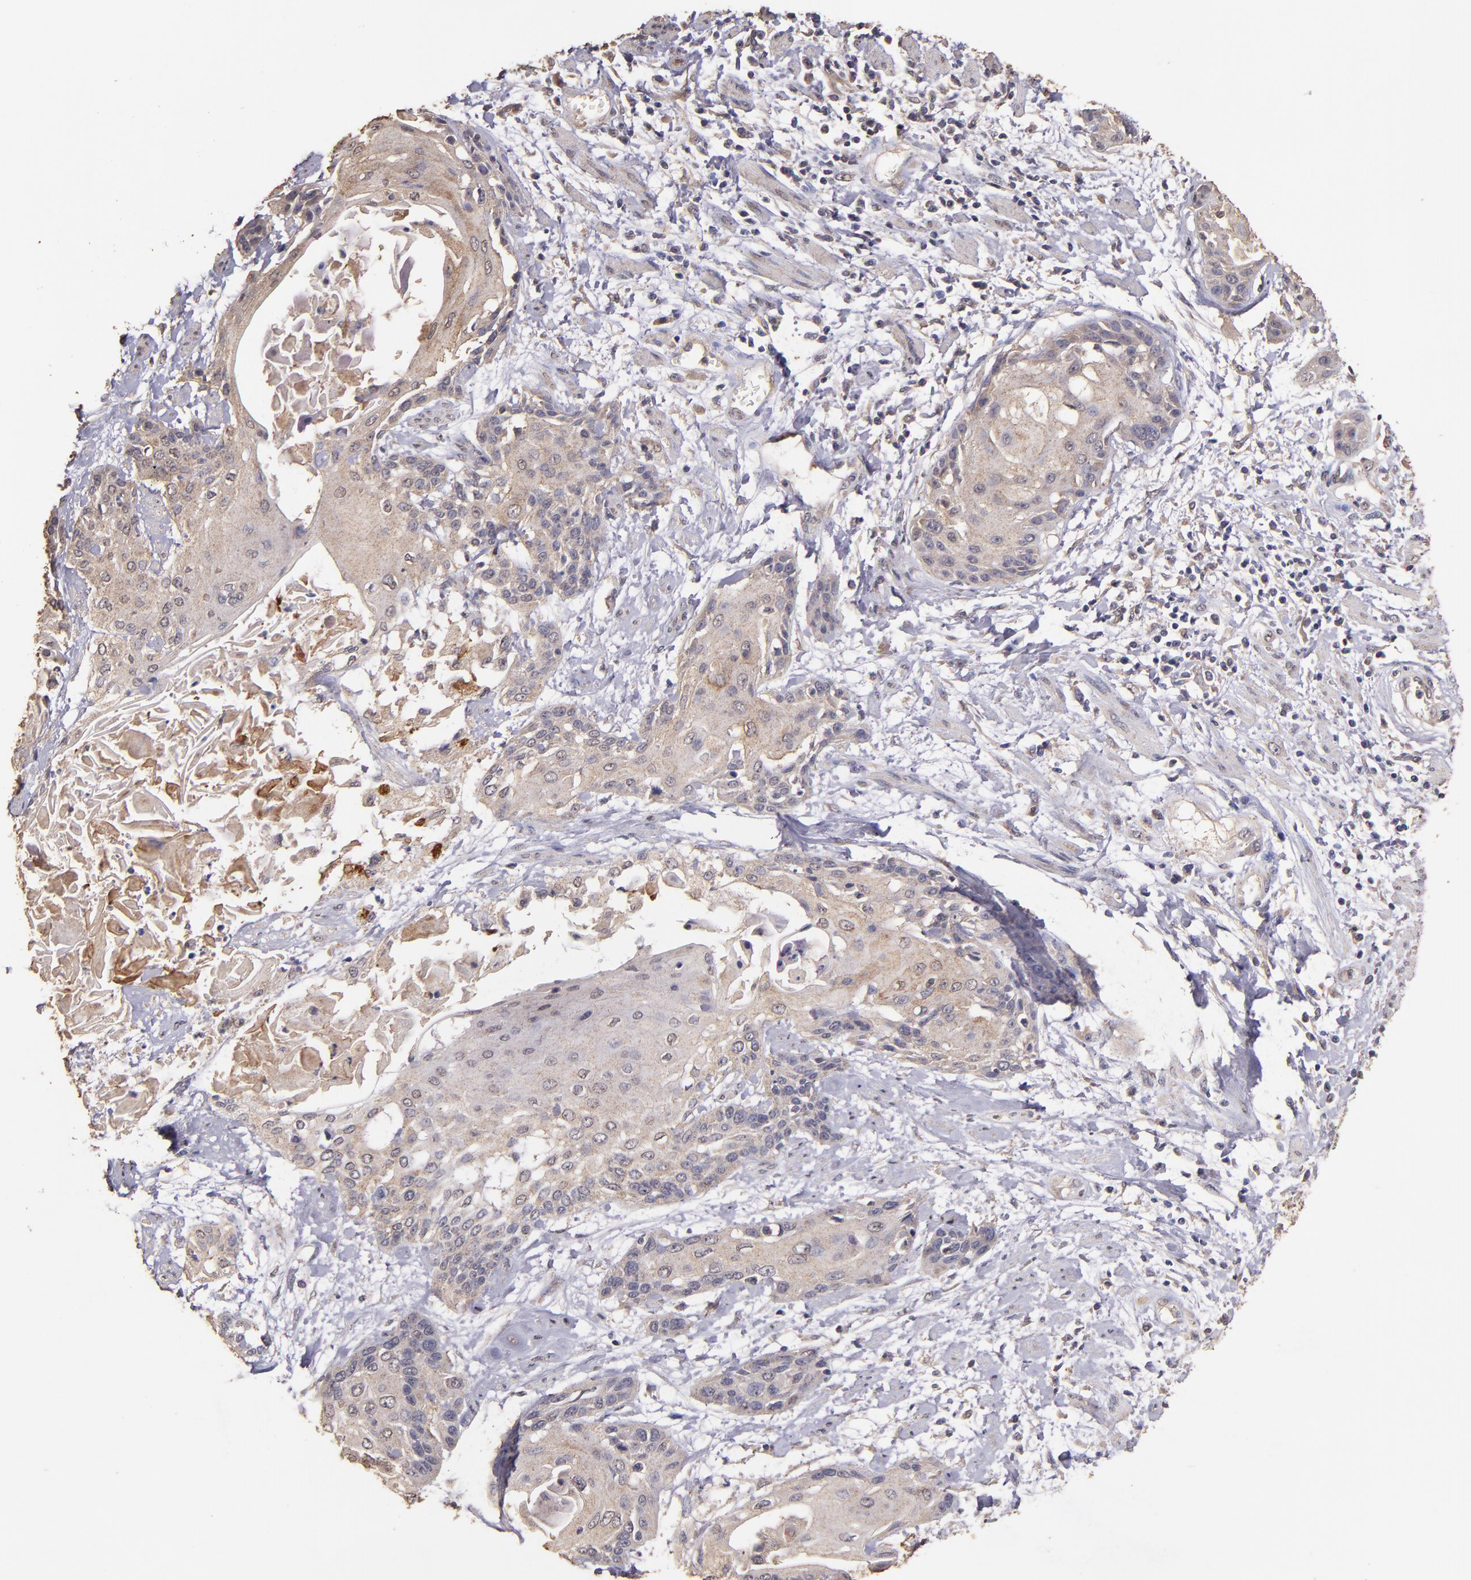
{"staining": {"intensity": "weak", "quantity": ">75%", "location": "cytoplasmic/membranous"}, "tissue": "cervical cancer", "cell_type": "Tumor cells", "image_type": "cancer", "snomed": [{"axis": "morphology", "description": "Squamous cell carcinoma, NOS"}, {"axis": "topography", "description": "Cervix"}], "caption": "Immunohistochemical staining of cervical squamous cell carcinoma demonstrates weak cytoplasmic/membranous protein expression in about >75% of tumor cells.", "gene": "HECTD1", "patient": {"sex": "female", "age": 57}}